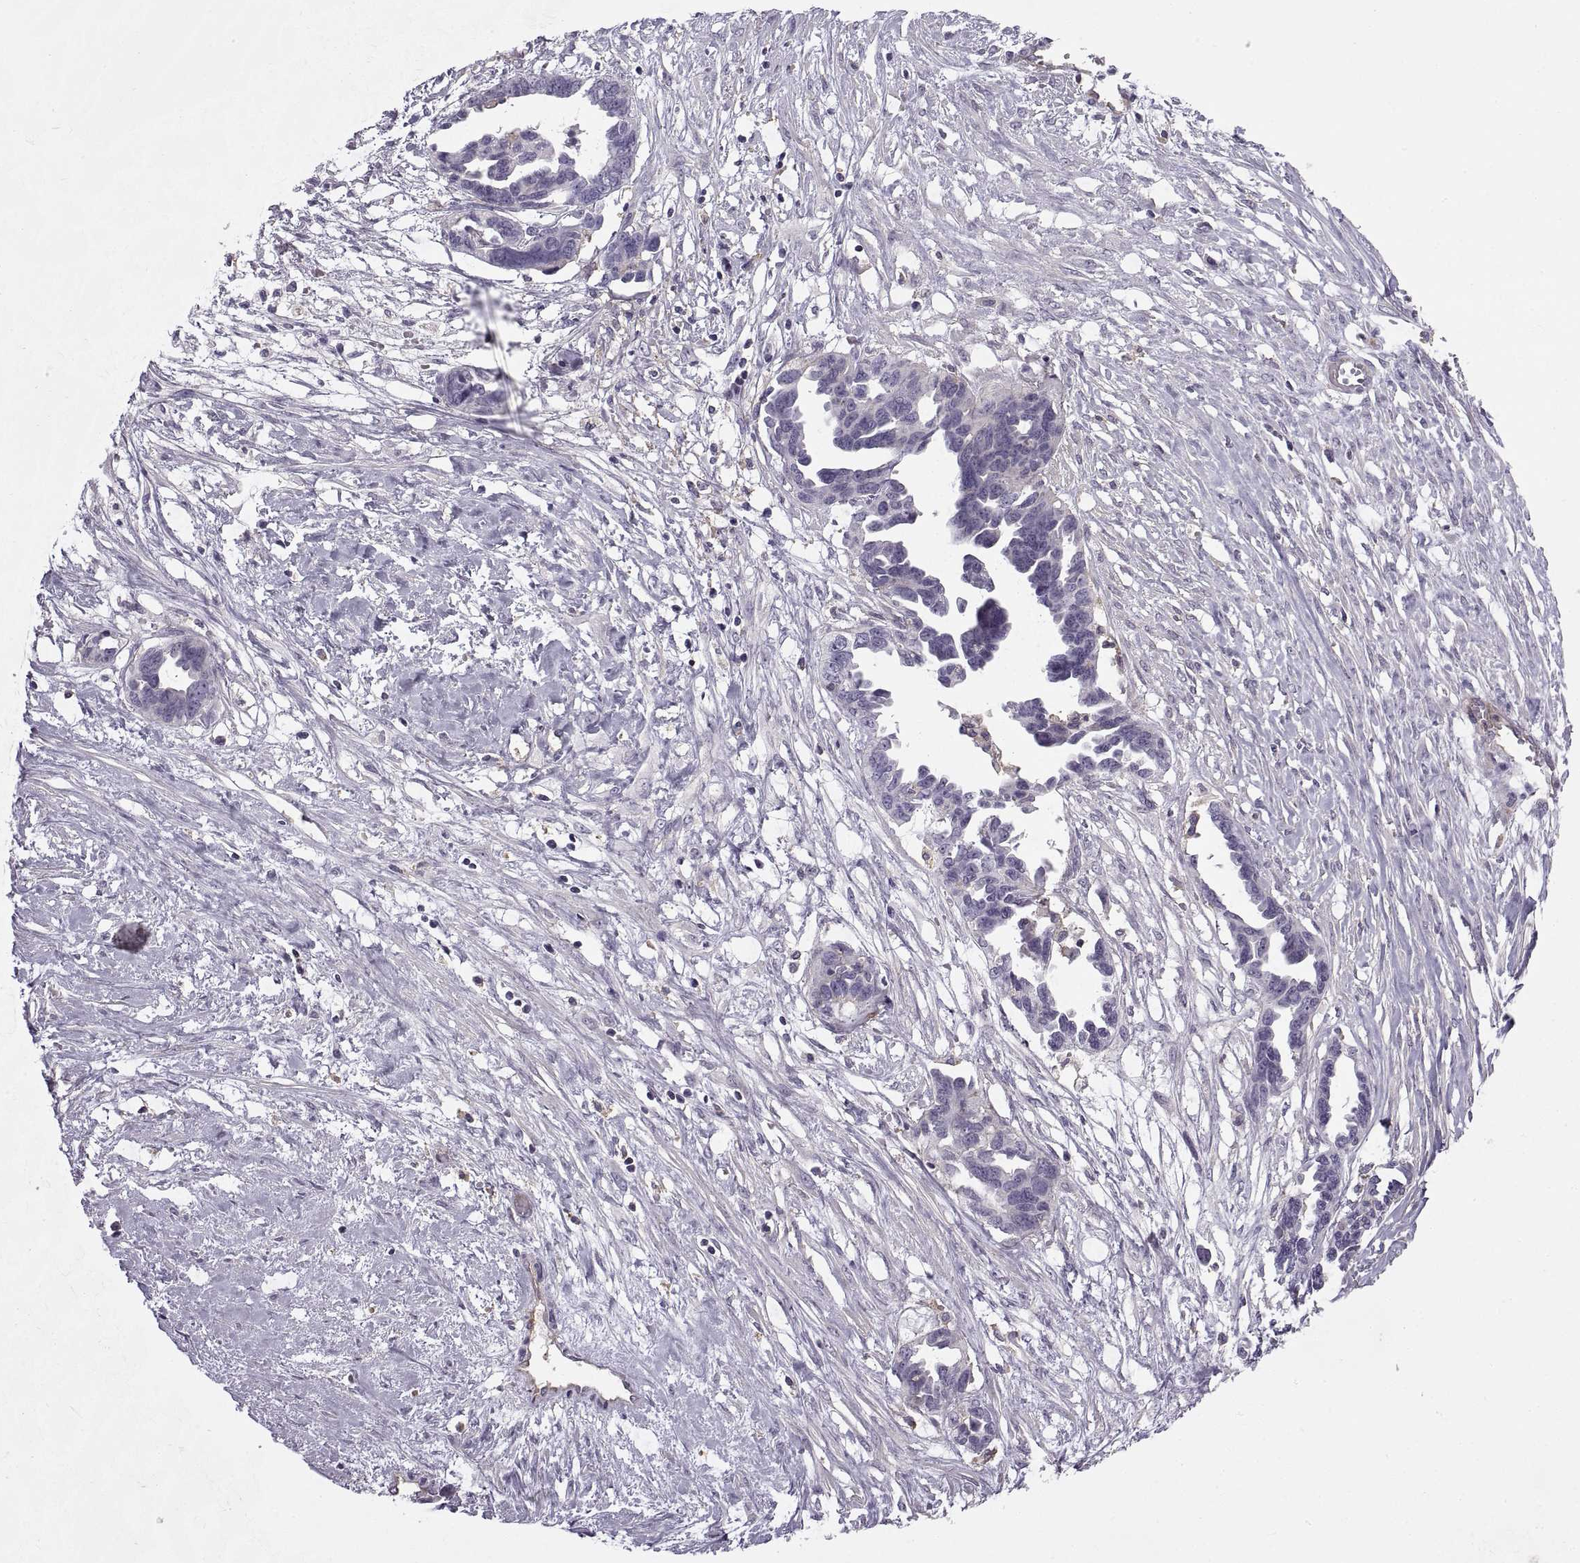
{"staining": {"intensity": "negative", "quantity": "none", "location": "none"}, "tissue": "ovarian cancer", "cell_type": "Tumor cells", "image_type": "cancer", "snomed": [{"axis": "morphology", "description": "Cystadenocarcinoma, serous, NOS"}, {"axis": "topography", "description": "Ovary"}], "caption": "This is a image of immunohistochemistry (IHC) staining of ovarian cancer (serous cystadenocarcinoma), which shows no staining in tumor cells.", "gene": "RALB", "patient": {"sex": "female", "age": 69}}